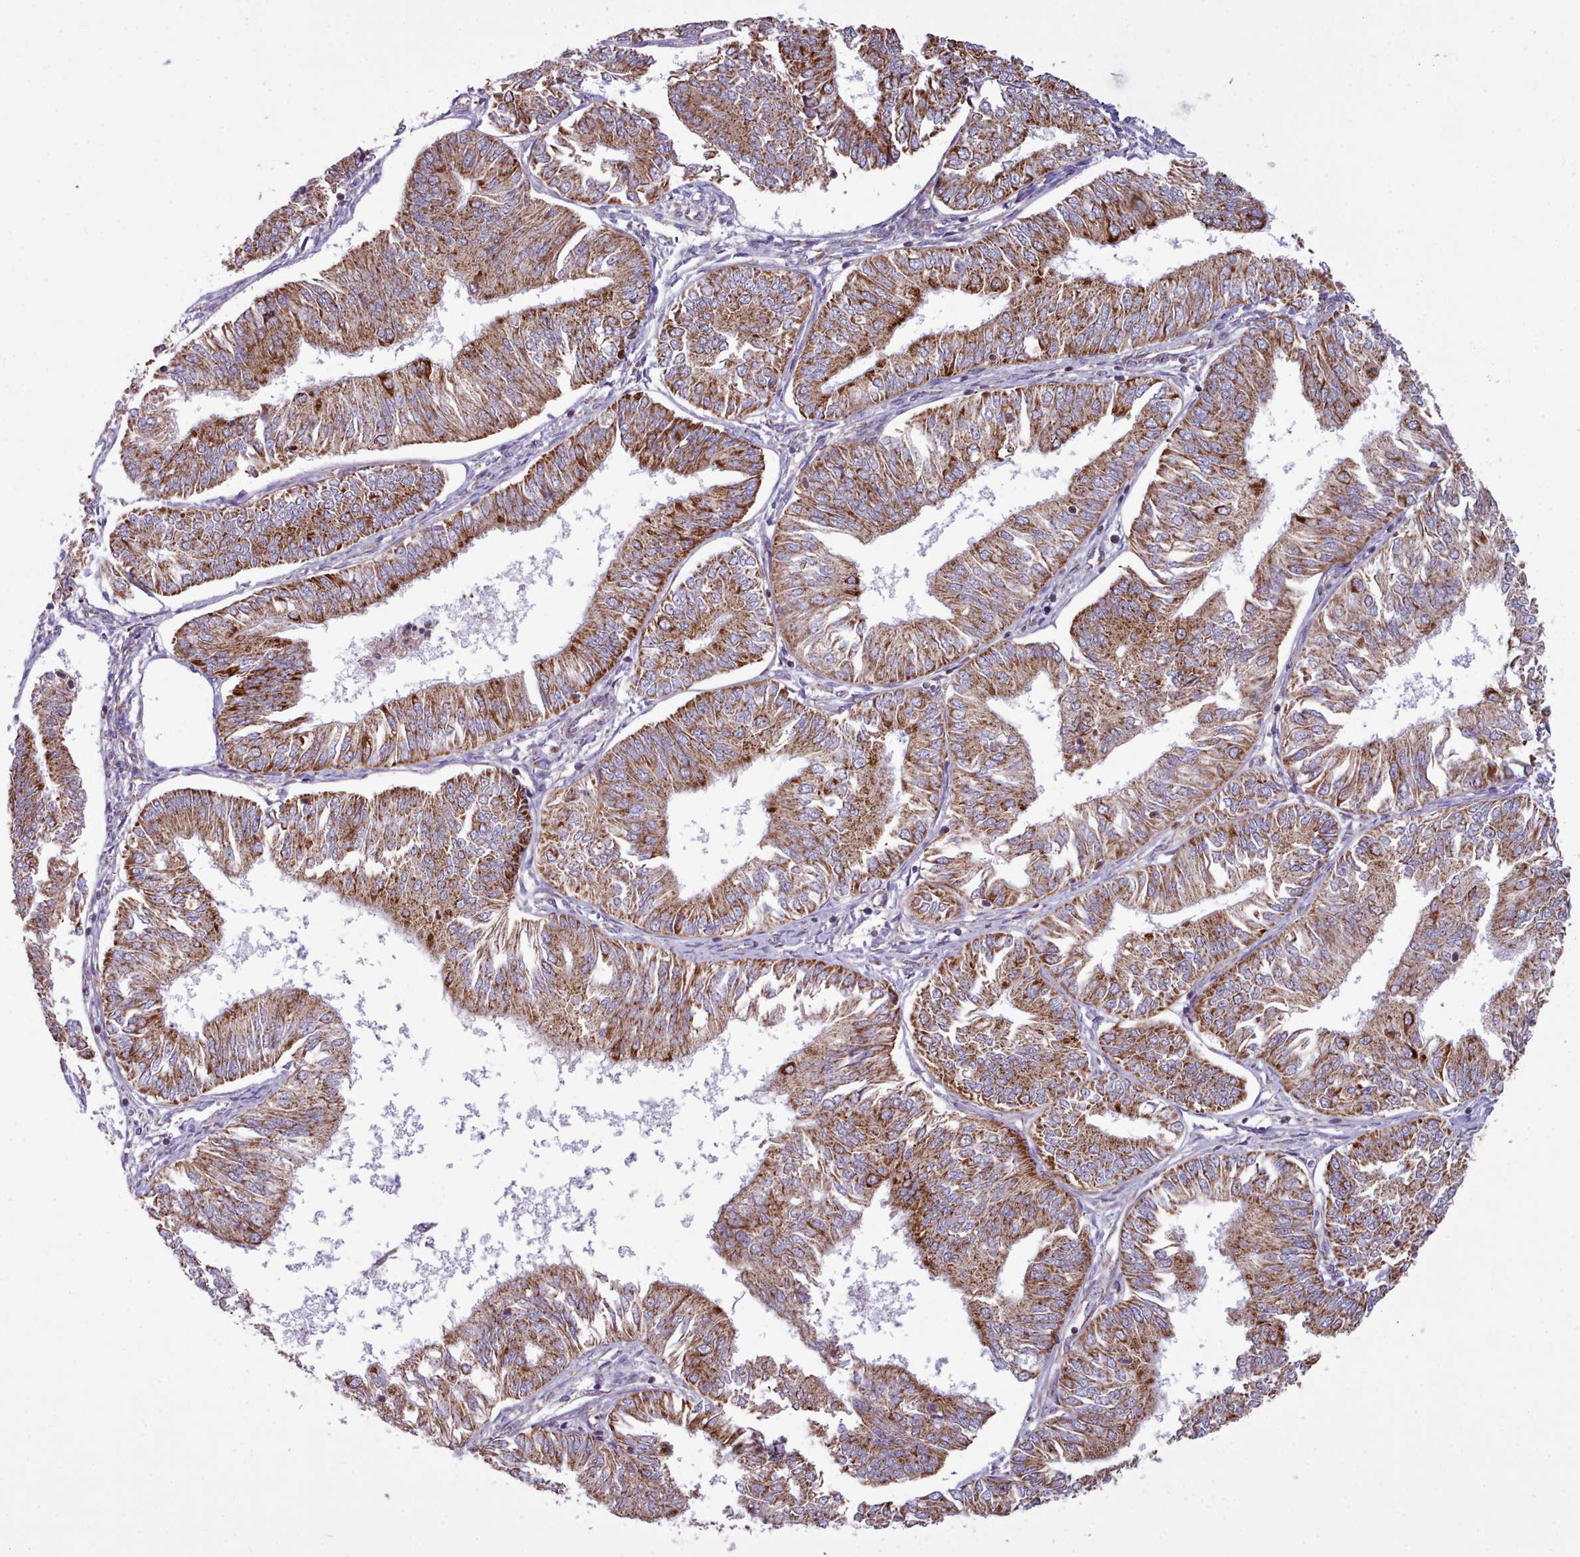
{"staining": {"intensity": "moderate", "quantity": ">75%", "location": "cytoplasmic/membranous"}, "tissue": "endometrial cancer", "cell_type": "Tumor cells", "image_type": "cancer", "snomed": [{"axis": "morphology", "description": "Adenocarcinoma, NOS"}, {"axis": "topography", "description": "Endometrium"}], "caption": "Immunohistochemical staining of adenocarcinoma (endometrial) shows moderate cytoplasmic/membranous protein expression in approximately >75% of tumor cells.", "gene": "SRP54", "patient": {"sex": "female", "age": 58}}